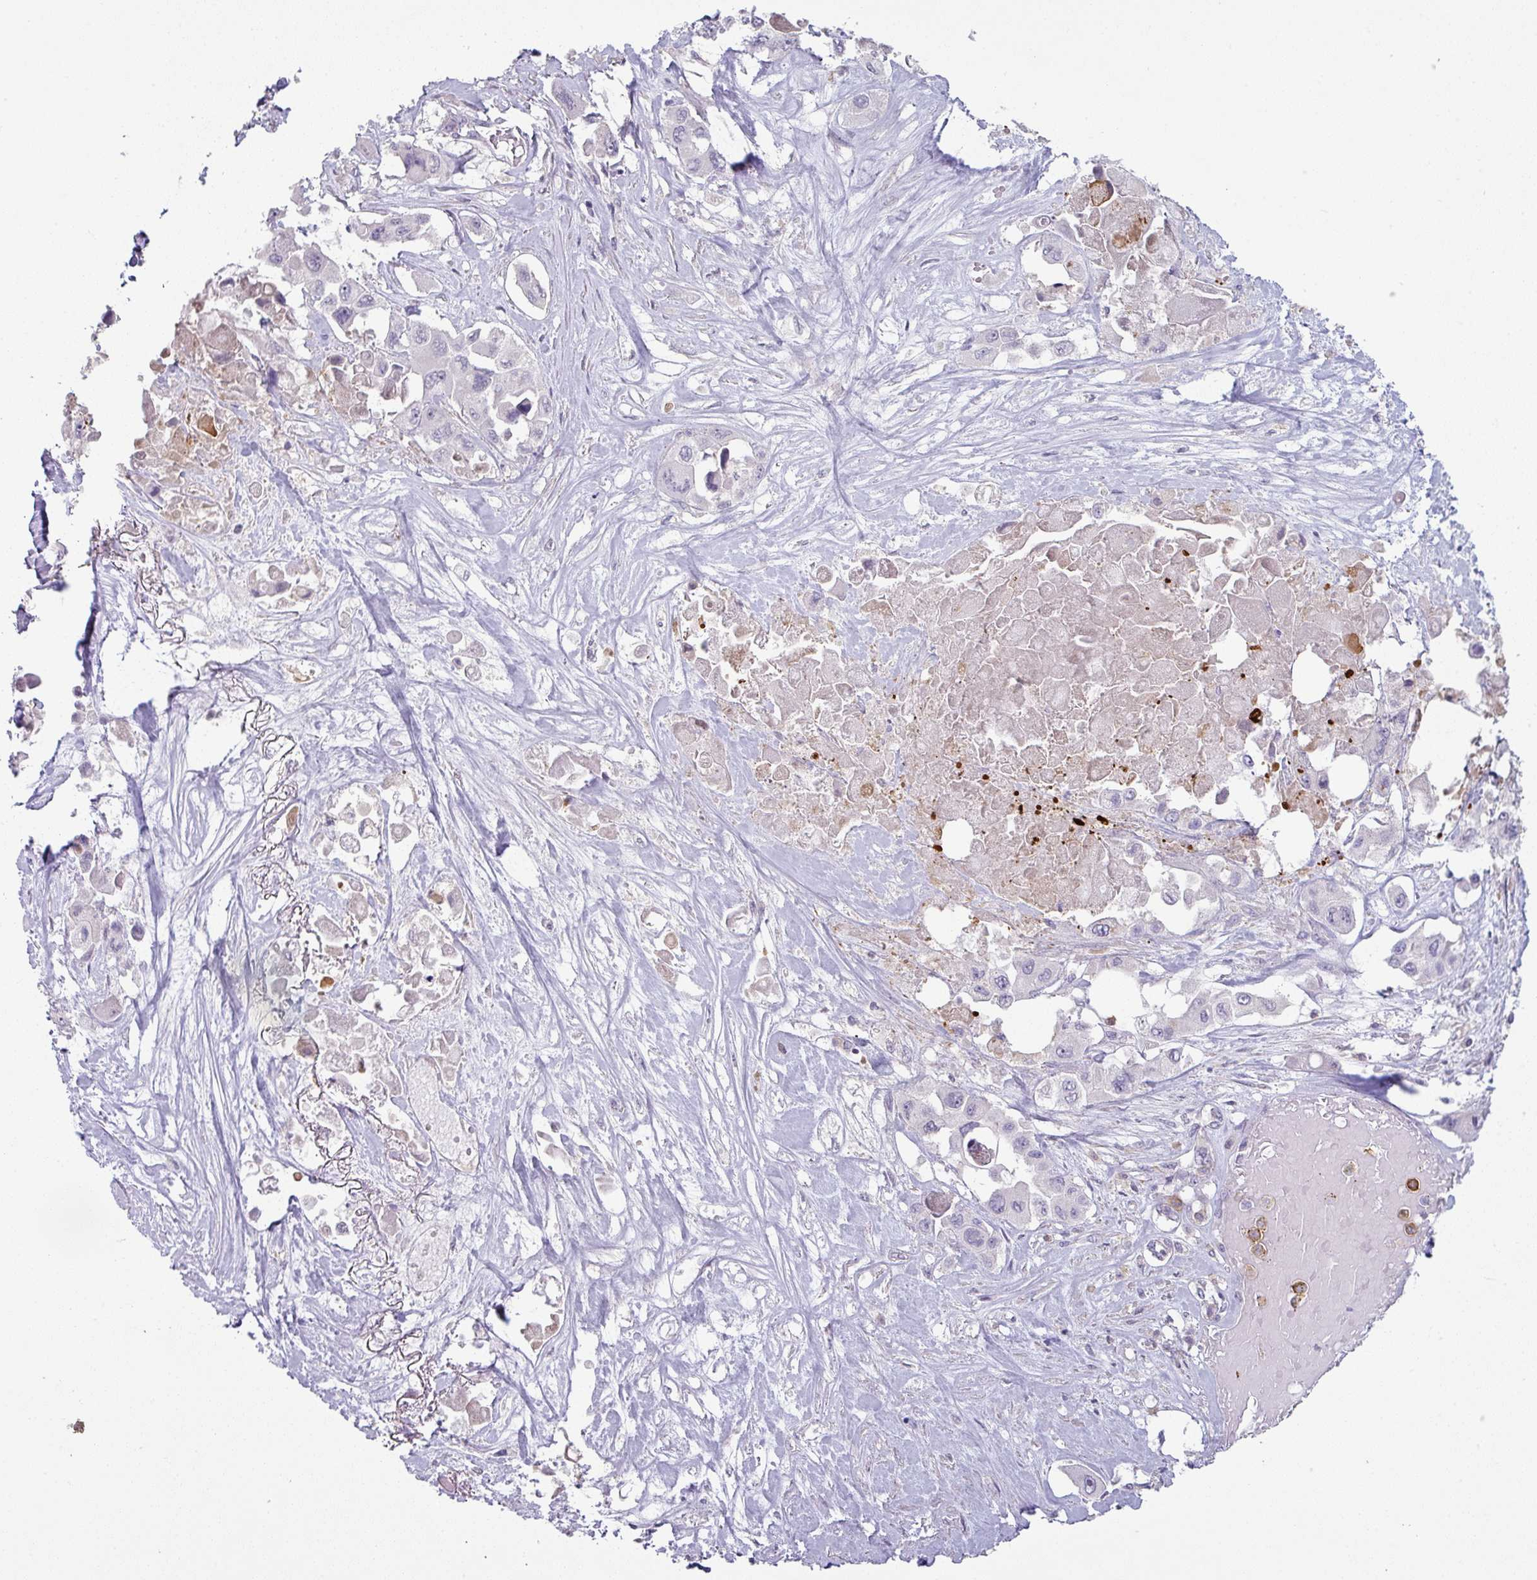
{"staining": {"intensity": "negative", "quantity": "none", "location": "none"}, "tissue": "pancreatic cancer", "cell_type": "Tumor cells", "image_type": "cancer", "snomed": [{"axis": "morphology", "description": "Adenocarcinoma, NOS"}, {"axis": "topography", "description": "Pancreas"}], "caption": "Immunohistochemistry (IHC) histopathology image of pancreatic cancer stained for a protein (brown), which displays no expression in tumor cells.", "gene": "MAGEC3", "patient": {"sex": "male", "age": 92}}